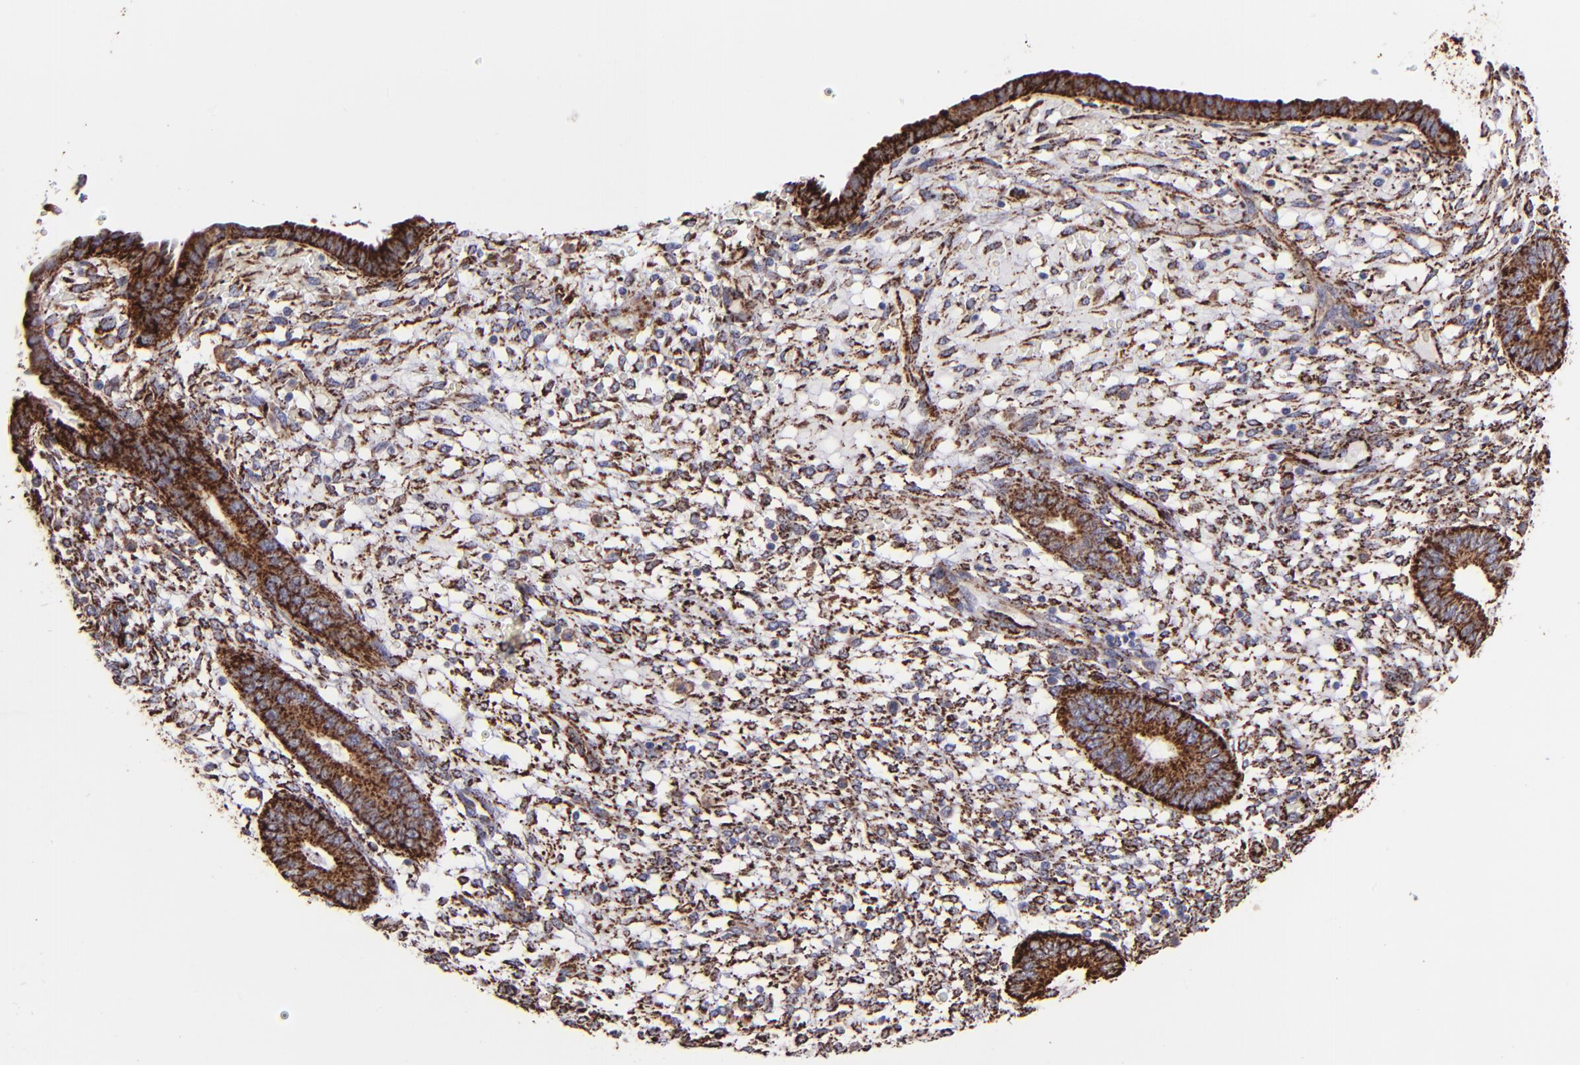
{"staining": {"intensity": "moderate", "quantity": ">75%", "location": "cytoplasmic/membranous"}, "tissue": "endometrium", "cell_type": "Cells in endometrial stroma", "image_type": "normal", "snomed": [{"axis": "morphology", "description": "Normal tissue, NOS"}, {"axis": "topography", "description": "Endometrium"}], "caption": "Immunohistochemistry of normal human endometrium shows medium levels of moderate cytoplasmic/membranous staining in about >75% of cells in endometrial stroma. Ihc stains the protein in brown and the nuclei are stained blue.", "gene": "MAOB", "patient": {"sex": "female", "age": 42}}